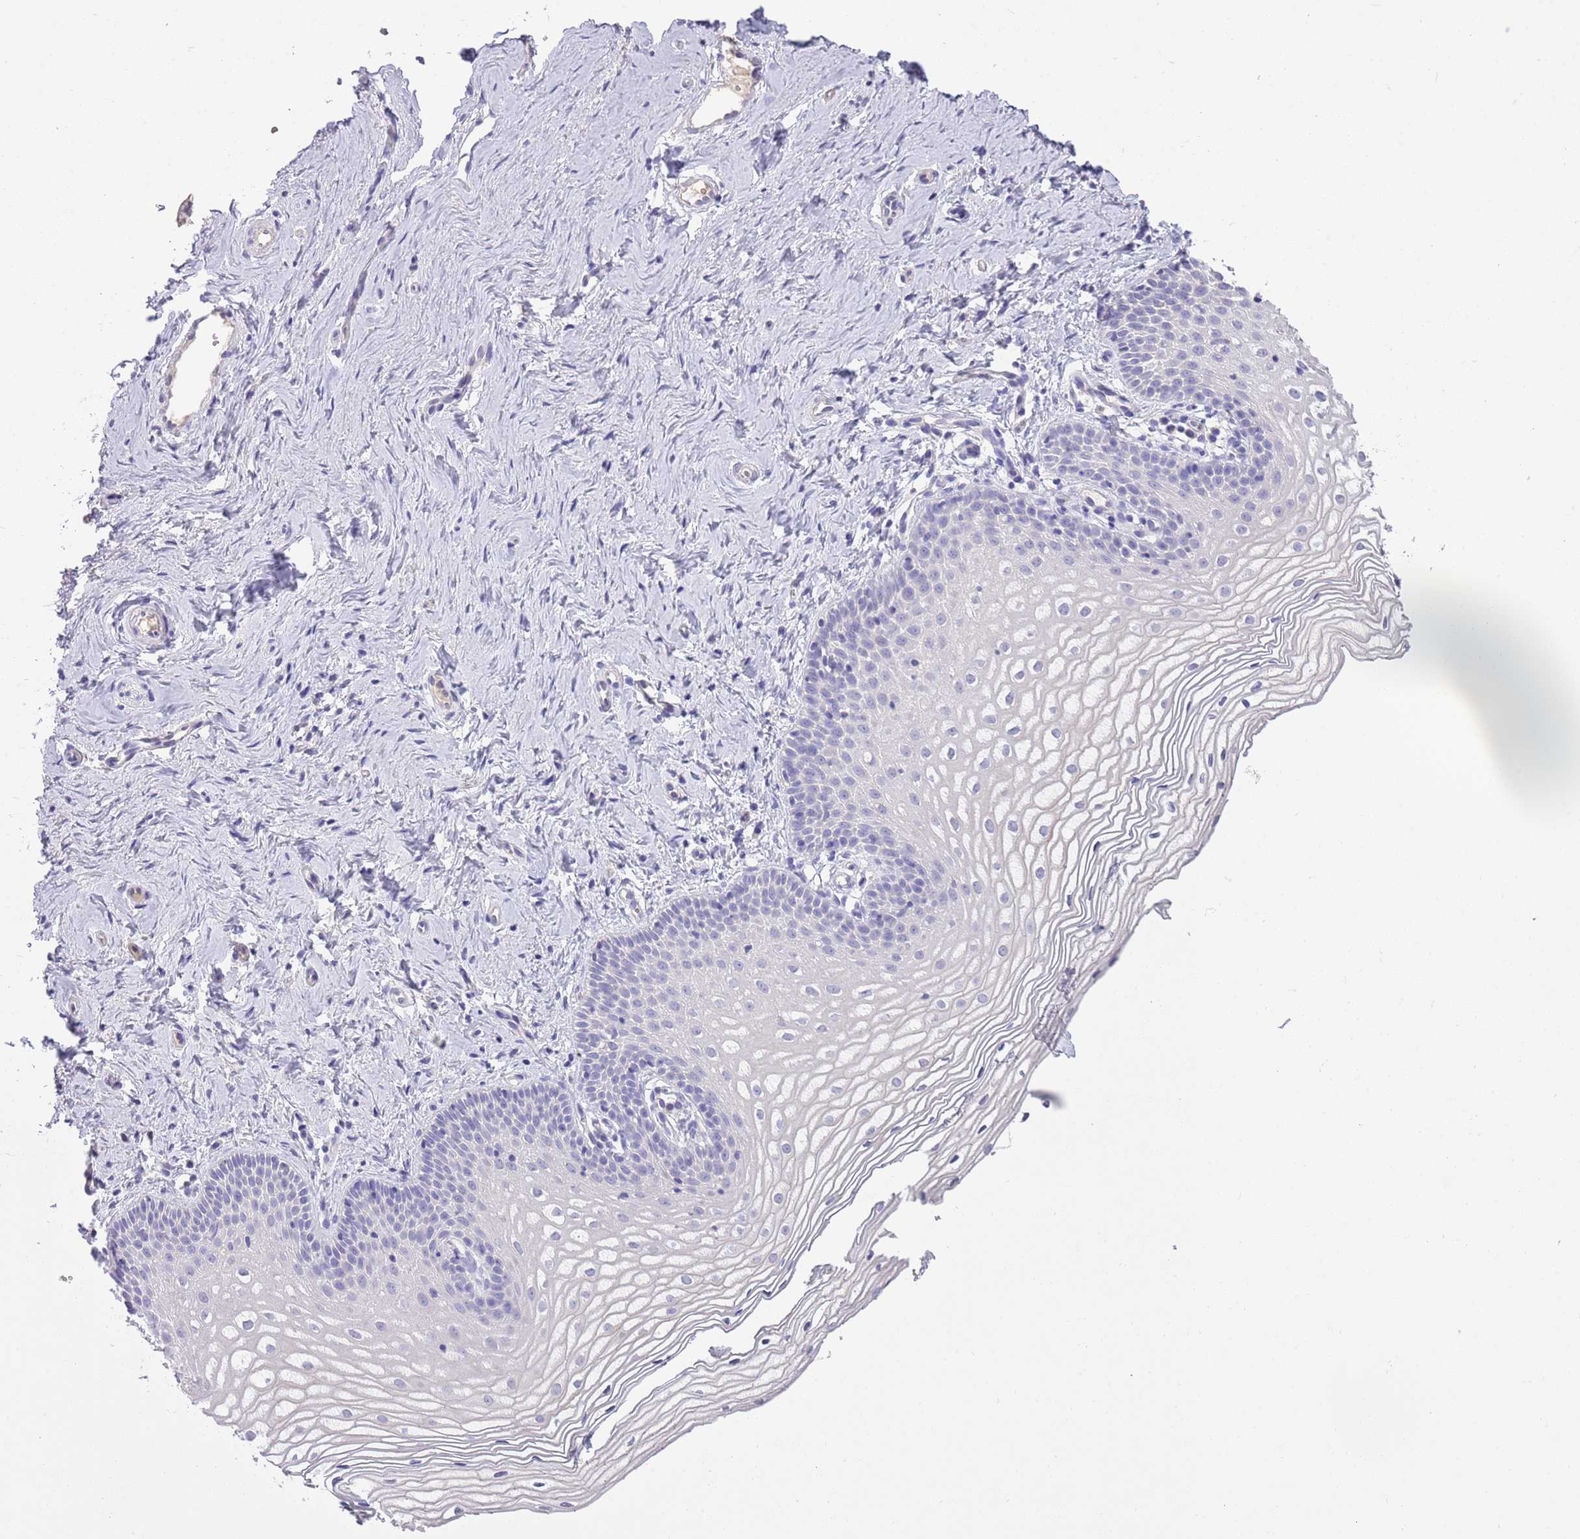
{"staining": {"intensity": "negative", "quantity": "none", "location": "none"}, "tissue": "vagina", "cell_type": "Squamous epithelial cells", "image_type": "normal", "snomed": [{"axis": "morphology", "description": "Normal tissue, NOS"}, {"axis": "topography", "description": "Vagina"}], "caption": "Squamous epithelial cells show no significant protein expression in unremarkable vagina.", "gene": "SFTPA1", "patient": {"sex": "female", "age": 56}}